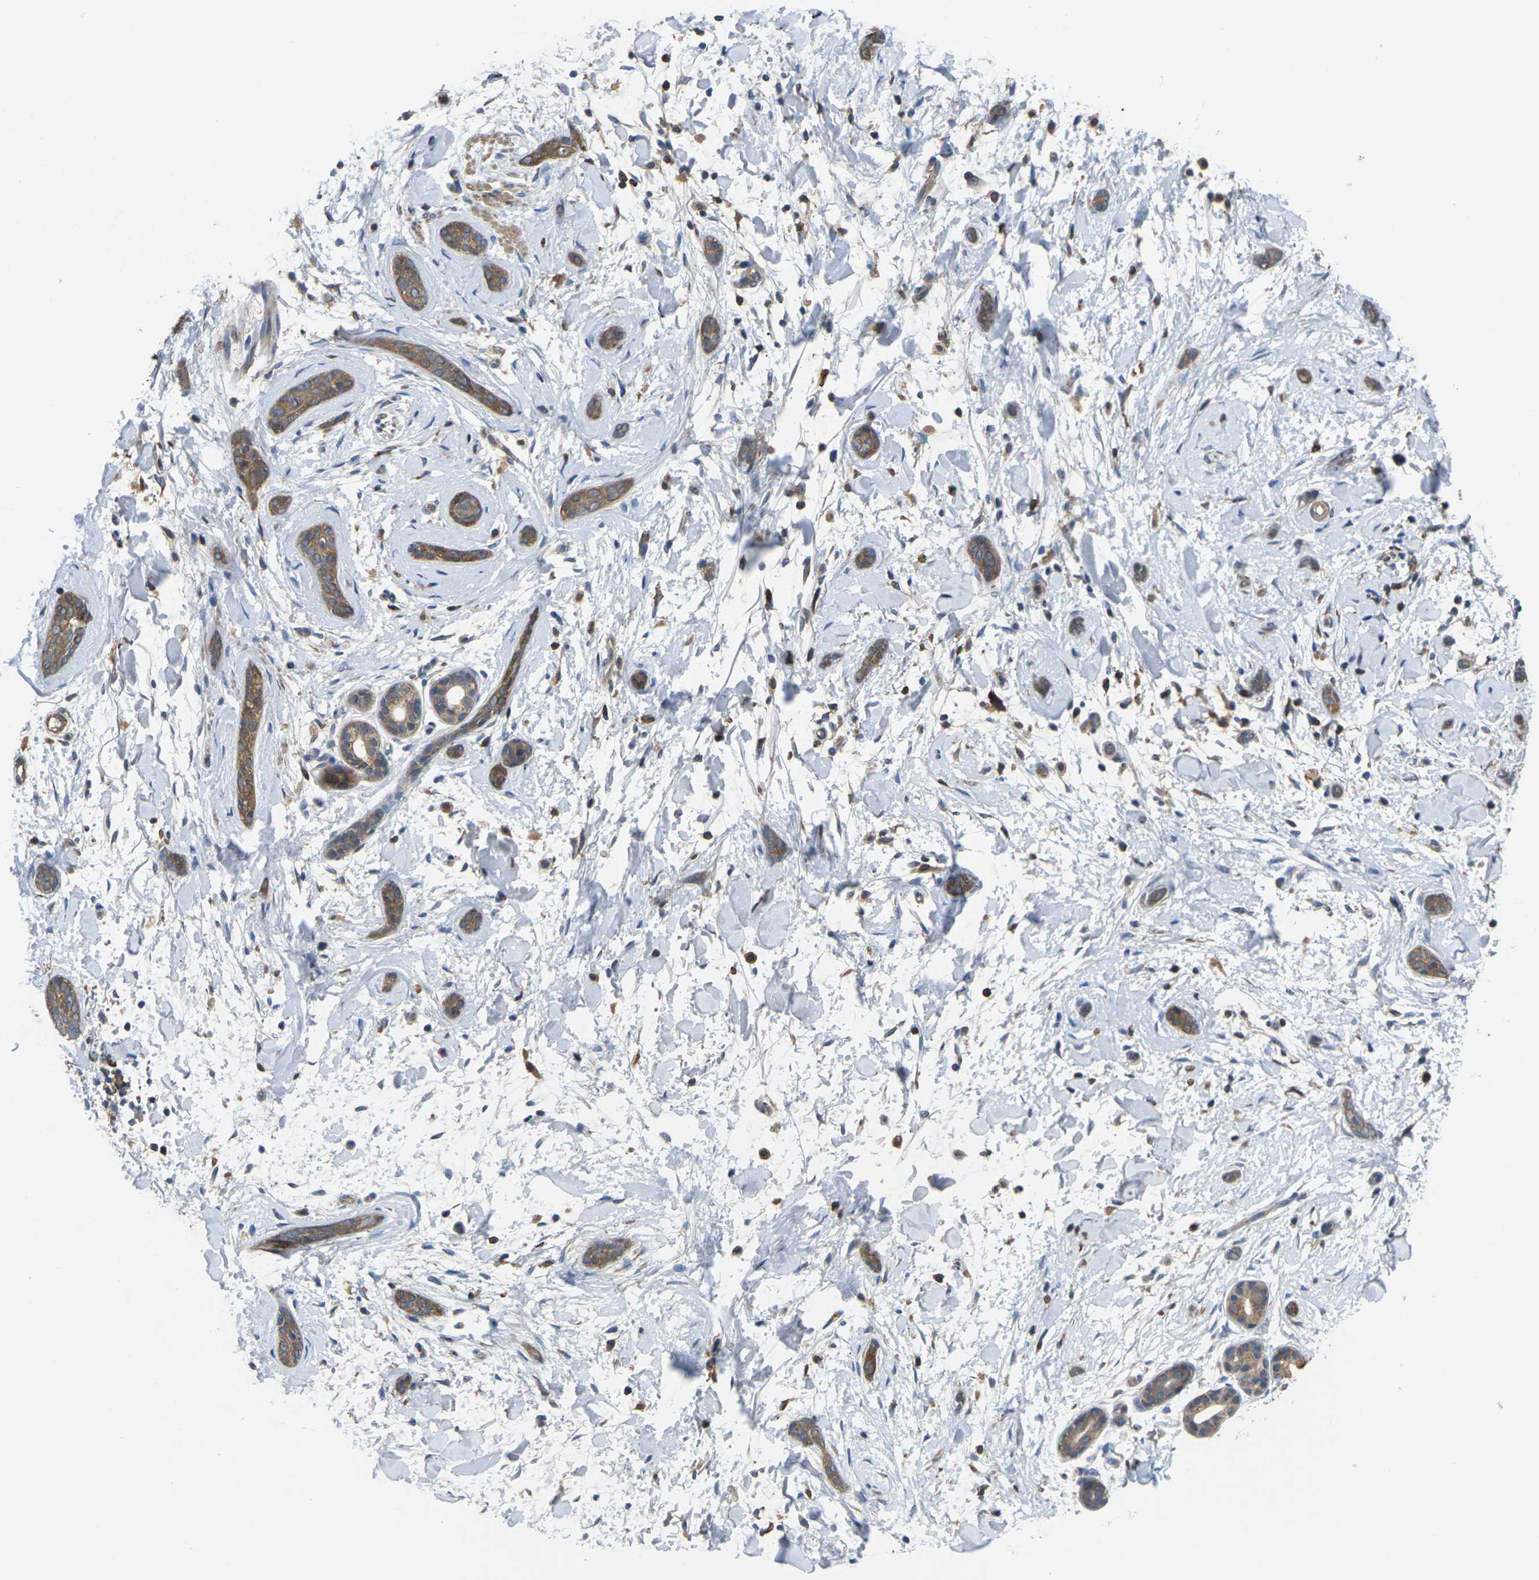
{"staining": {"intensity": "moderate", "quantity": ">75%", "location": "cytoplasmic/membranous"}, "tissue": "skin cancer", "cell_type": "Tumor cells", "image_type": "cancer", "snomed": [{"axis": "morphology", "description": "Basal cell carcinoma"}, {"axis": "morphology", "description": "Adnexal tumor, benign"}, {"axis": "topography", "description": "Skin"}], "caption": "Skin cancer was stained to show a protein in brown. There is medium levels of moderate cytoplasmic/membranous staining in approximately >75% of tumor cells. The protein of interest is stained brown, and the nuclei are stained in blue (DAB (3,3'-diaminobenzidine) IHC with brightfield microscopy, high magnification).", "gene": "TIAM1", "patient": {"sex": "female", "age": 42}}